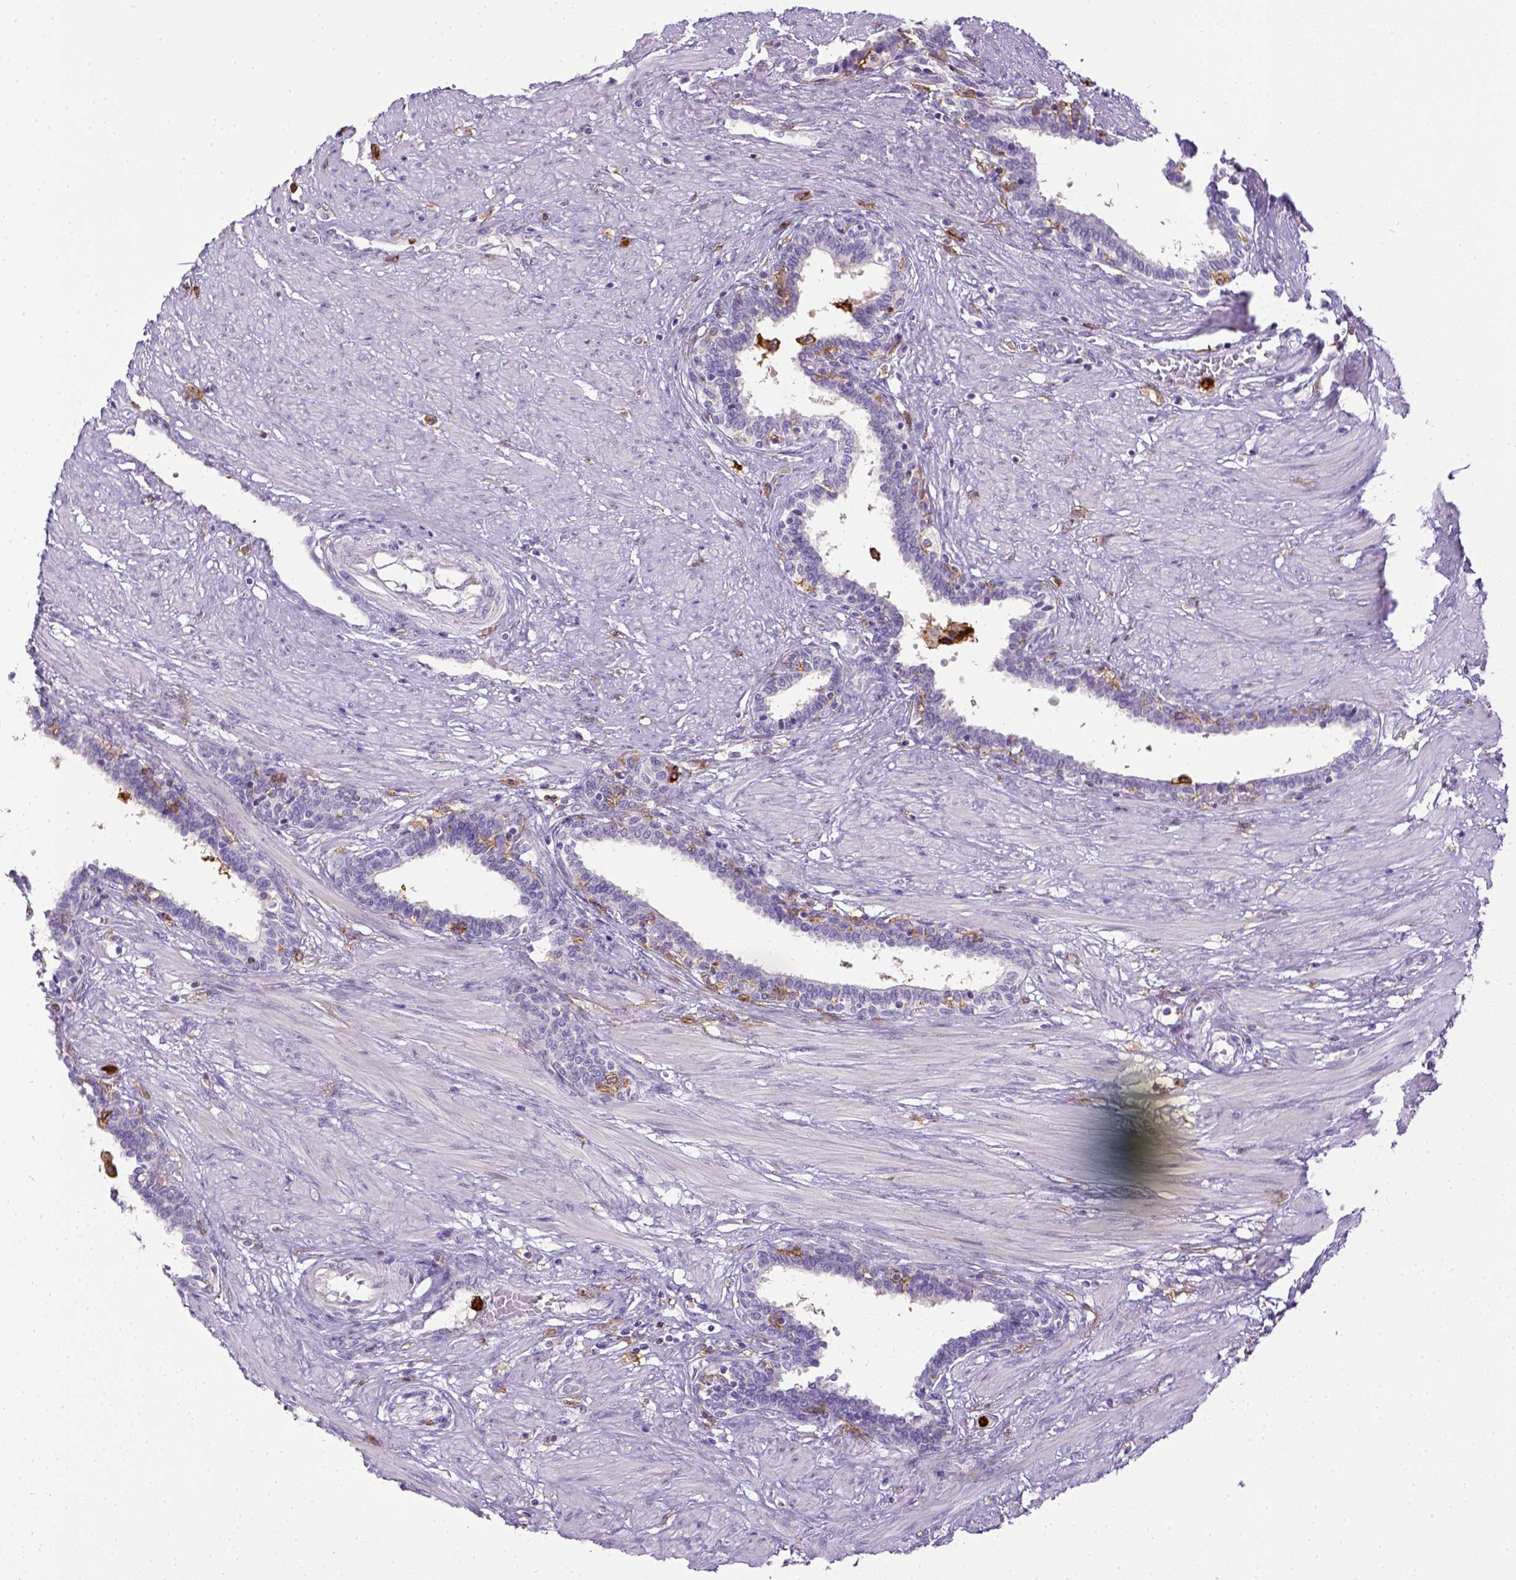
{"staining": {"intensity": "negative", "quantity": "none", "location": "none"}, "tissue": "prostate", "cell_type": "Glandular cells", "image_type": "normal", "snomed": [{"axis": "morphology", "description": "Normal tissue, NOS"}, {"axis": "topography", "description": "Prostate"}], "caption": "A high-resolution photomicrograph shows immunohistochemistry (IHC) staining of normal prostate, which displays no significant expression in glandular cells.", "gene": "ITGAM", "patient": {"sex": "male", "age": 55}}